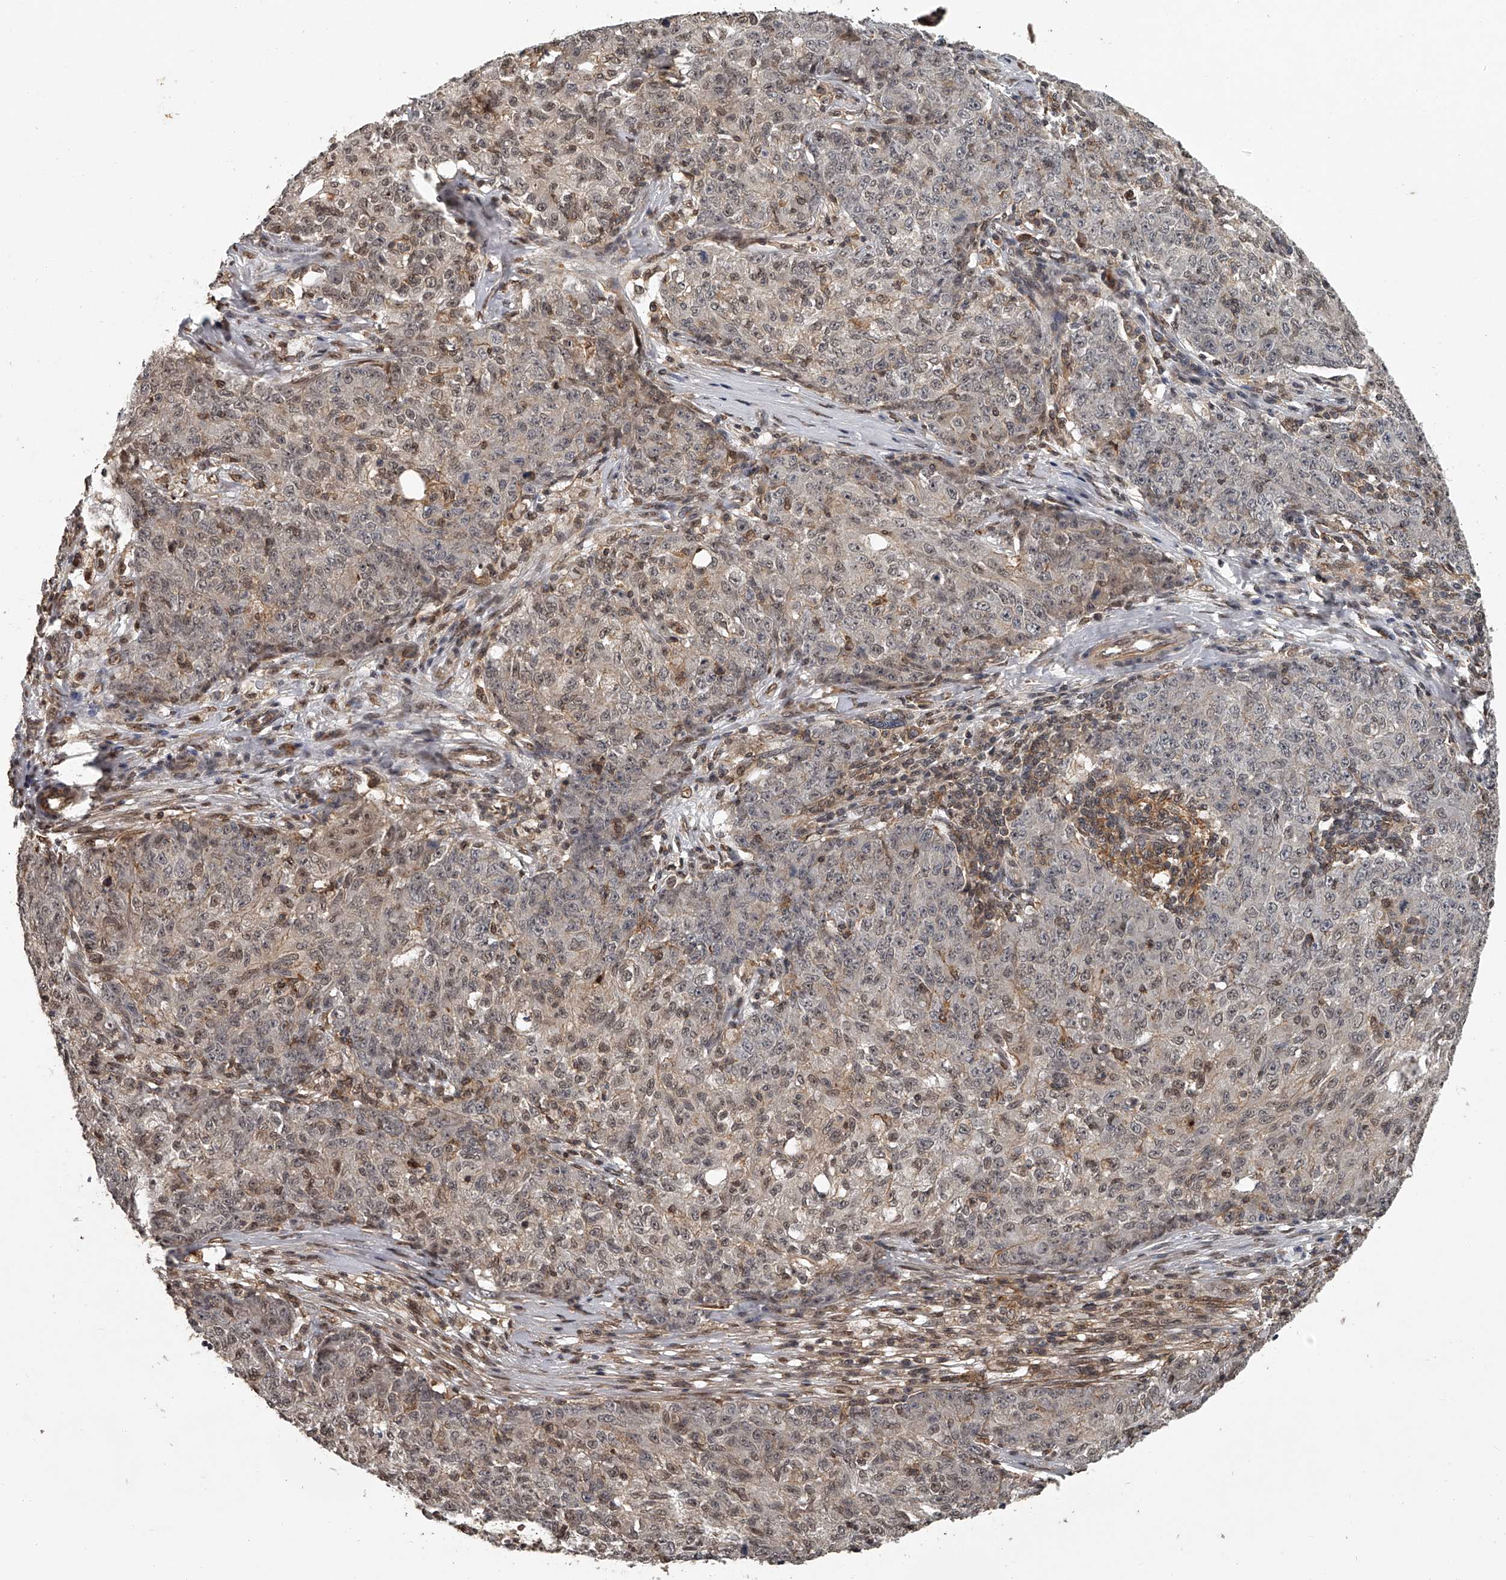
{"staining": {"intensity": "weak", "quantity": "25%-75%", "location": "cytoplasmic/membranous,nuclear"}, "tissue": "ovarian cancer", "cell_type": "Tumor cells", "image_type": "cancer", "snomed": [{"axis": "morphology", "description": "Carcinoma, endometroid"}, {"axis": "topography", "description": "Ovary"}], "caption": "IHC (DAB) staining of human endometroid carcinoma (ovarian) reveals weak cytoplasmic/membranous and nuclear protein expression in about 25%-75% of tumor cells.", "gene": "PLEKHG1", "patient": {"sex": "female", "age": 42}}